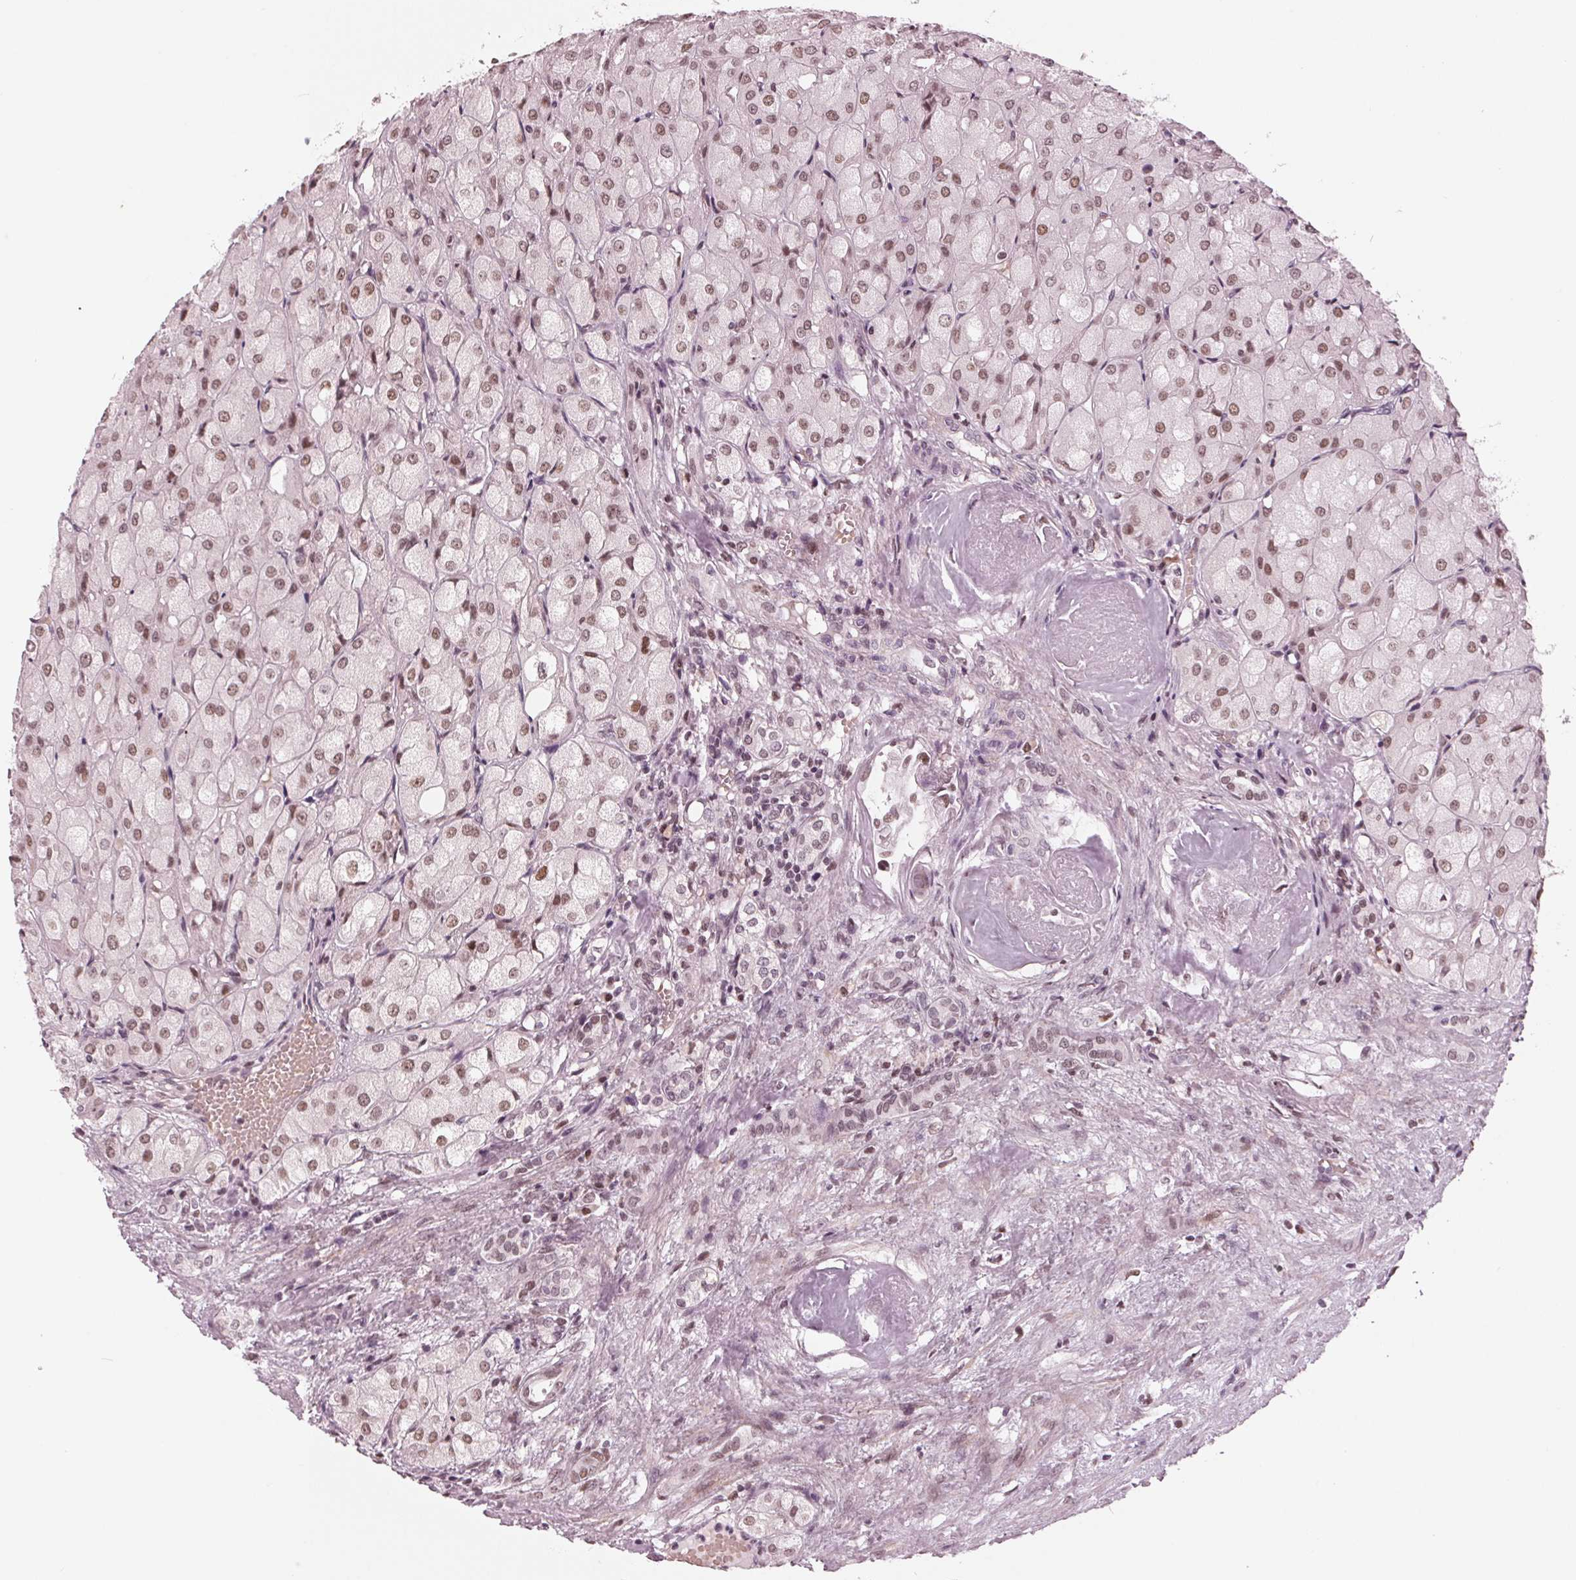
{"staining": {"intensity": "moderate", "quantity": ">75%", "location": "nuclear"}, "tissue": "renal cancer", "cell_type": "Tumor cells", "image_type": "cancer", "snomed": [{"axis": "morphology", "description": "Adenocarcinoma, NOS"}, {"axis": "topography", "description": "Kidney"}], "caption": "Protein expression by immunohistochemistry (IHC) exhibits moderate nuclear positivity in about >75% of tumor cells in renal cancer (adenocarcinoma).", "gene": "DNMT3L", "patient": {"sex": "male", "age": 72}}